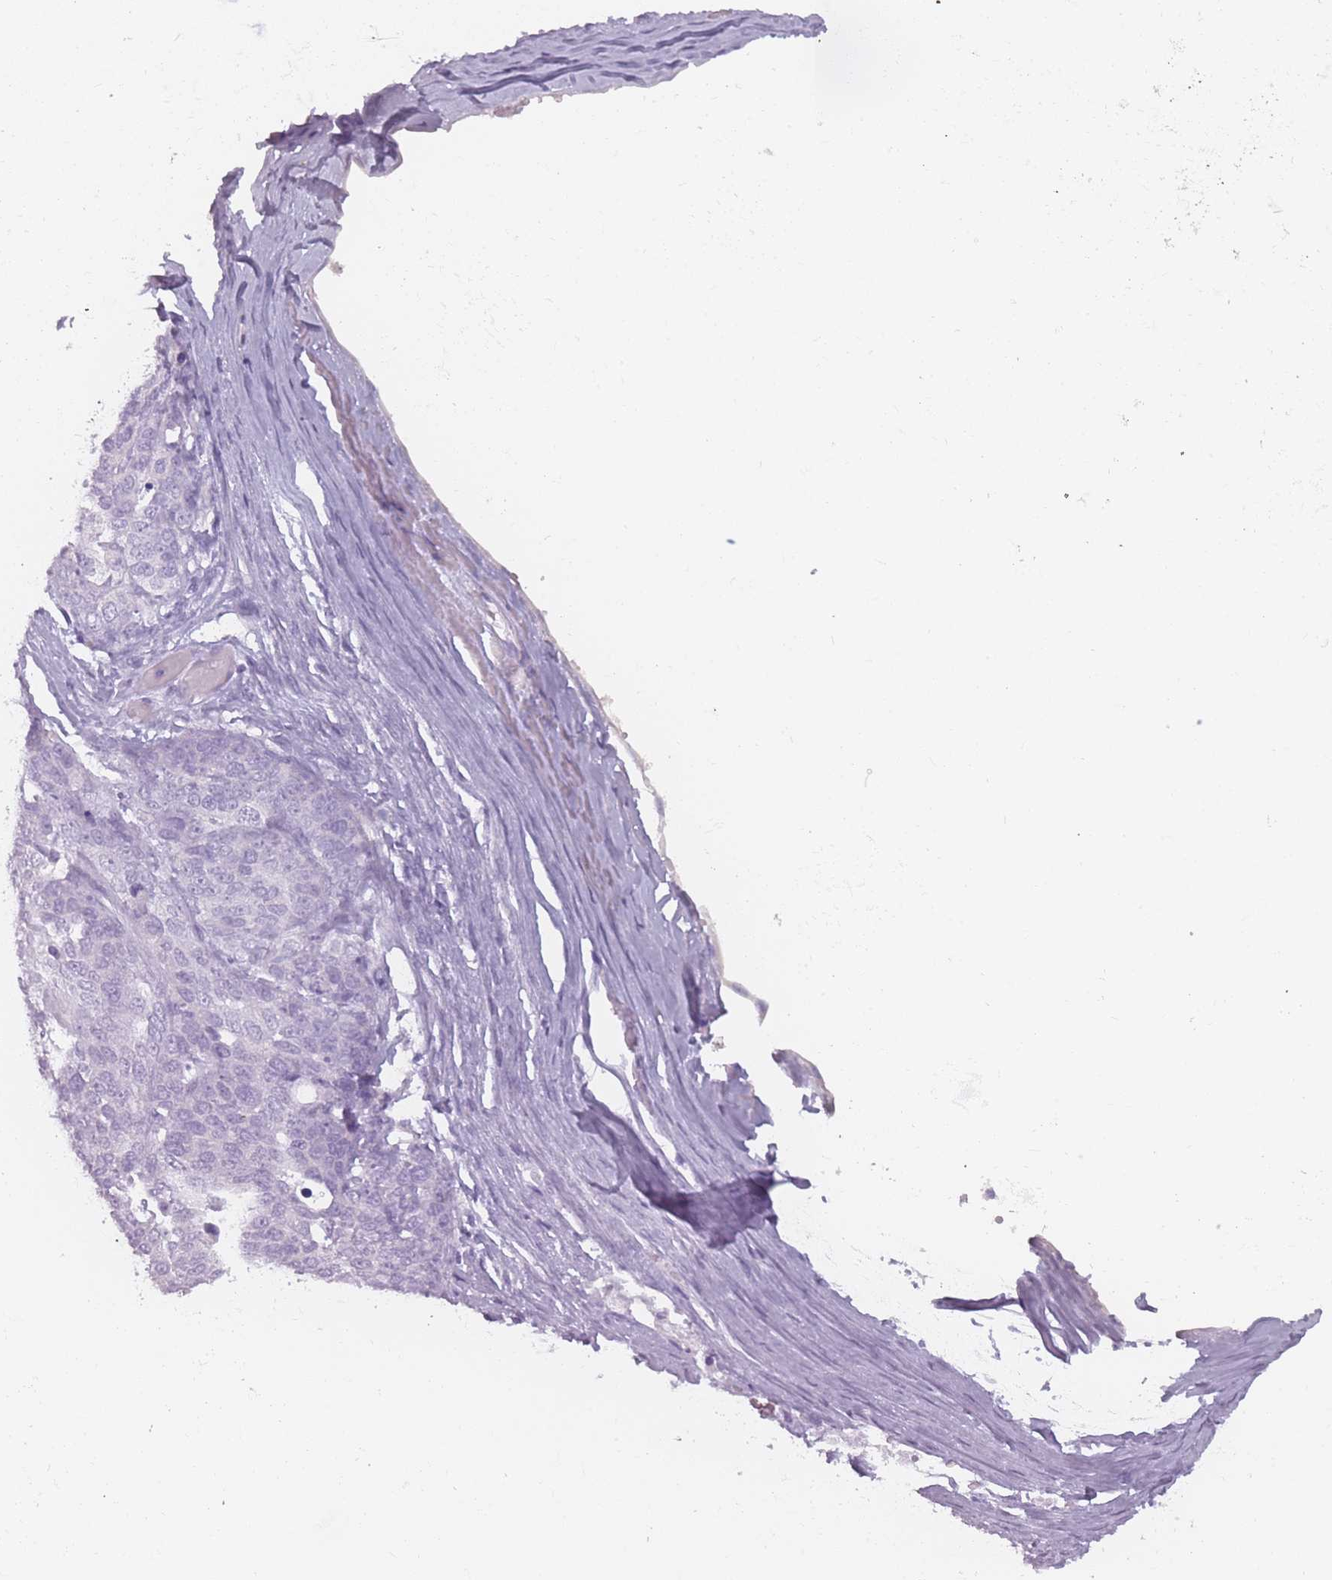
{"staining": {"intensity": "negative", "quantity": "none", "location": "none"}, "tissue": "ovarian cancer", "cell_type": "Tumor cells", "image_type": "cancer", "snomed": [{"axis": "morphology", "description": "Cystadenocarcinoma, serous, NOS"}, {"axis": "topography", "description": "Ovary"}], "caption": "Human ovarian cancer stained for a protein using IHC shows no positivity in tumor cells.", "gene": "PPFIA3", "patient": {"sex": "female", "age": 44}}